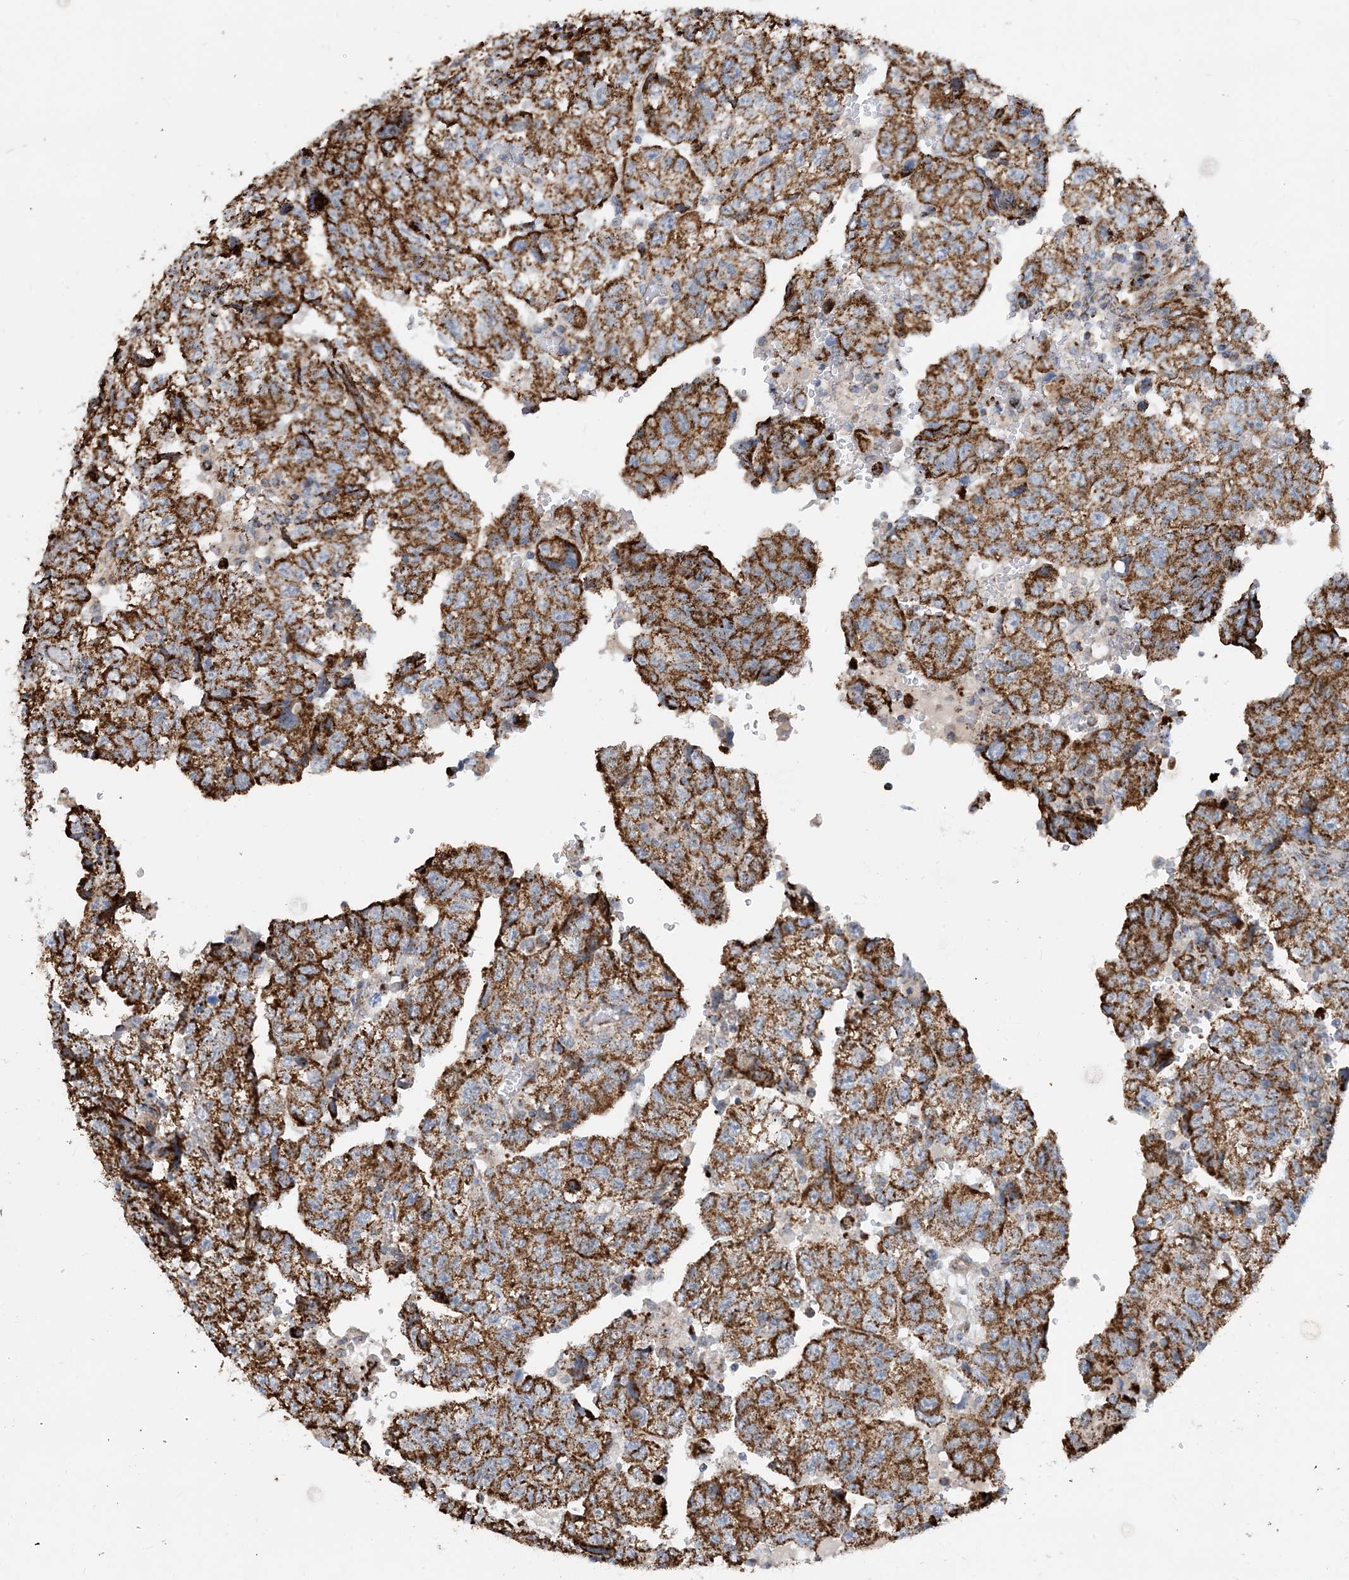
{"staining": {"intensity": "strong", "quantity": ">75%", "location": "cytoplasmic/membranous"}, "tissue": "testis cancer", "cell_type": "Tumor cells", "image_type": "cancer", "snomed": [{"axis": "morphology", "description": "Carcinoma, Embryonal, NOS"}, {"axis": "topography", "description": "Testis"}], "caption": "A histopathology image of embryonal carcinoma (testis) stained for a protein shows strong cytoplasmic/membranous brown staining in tumor cells.", "gene": "PCDHGA1", "patient": {"sex": "male", "age": 36}}